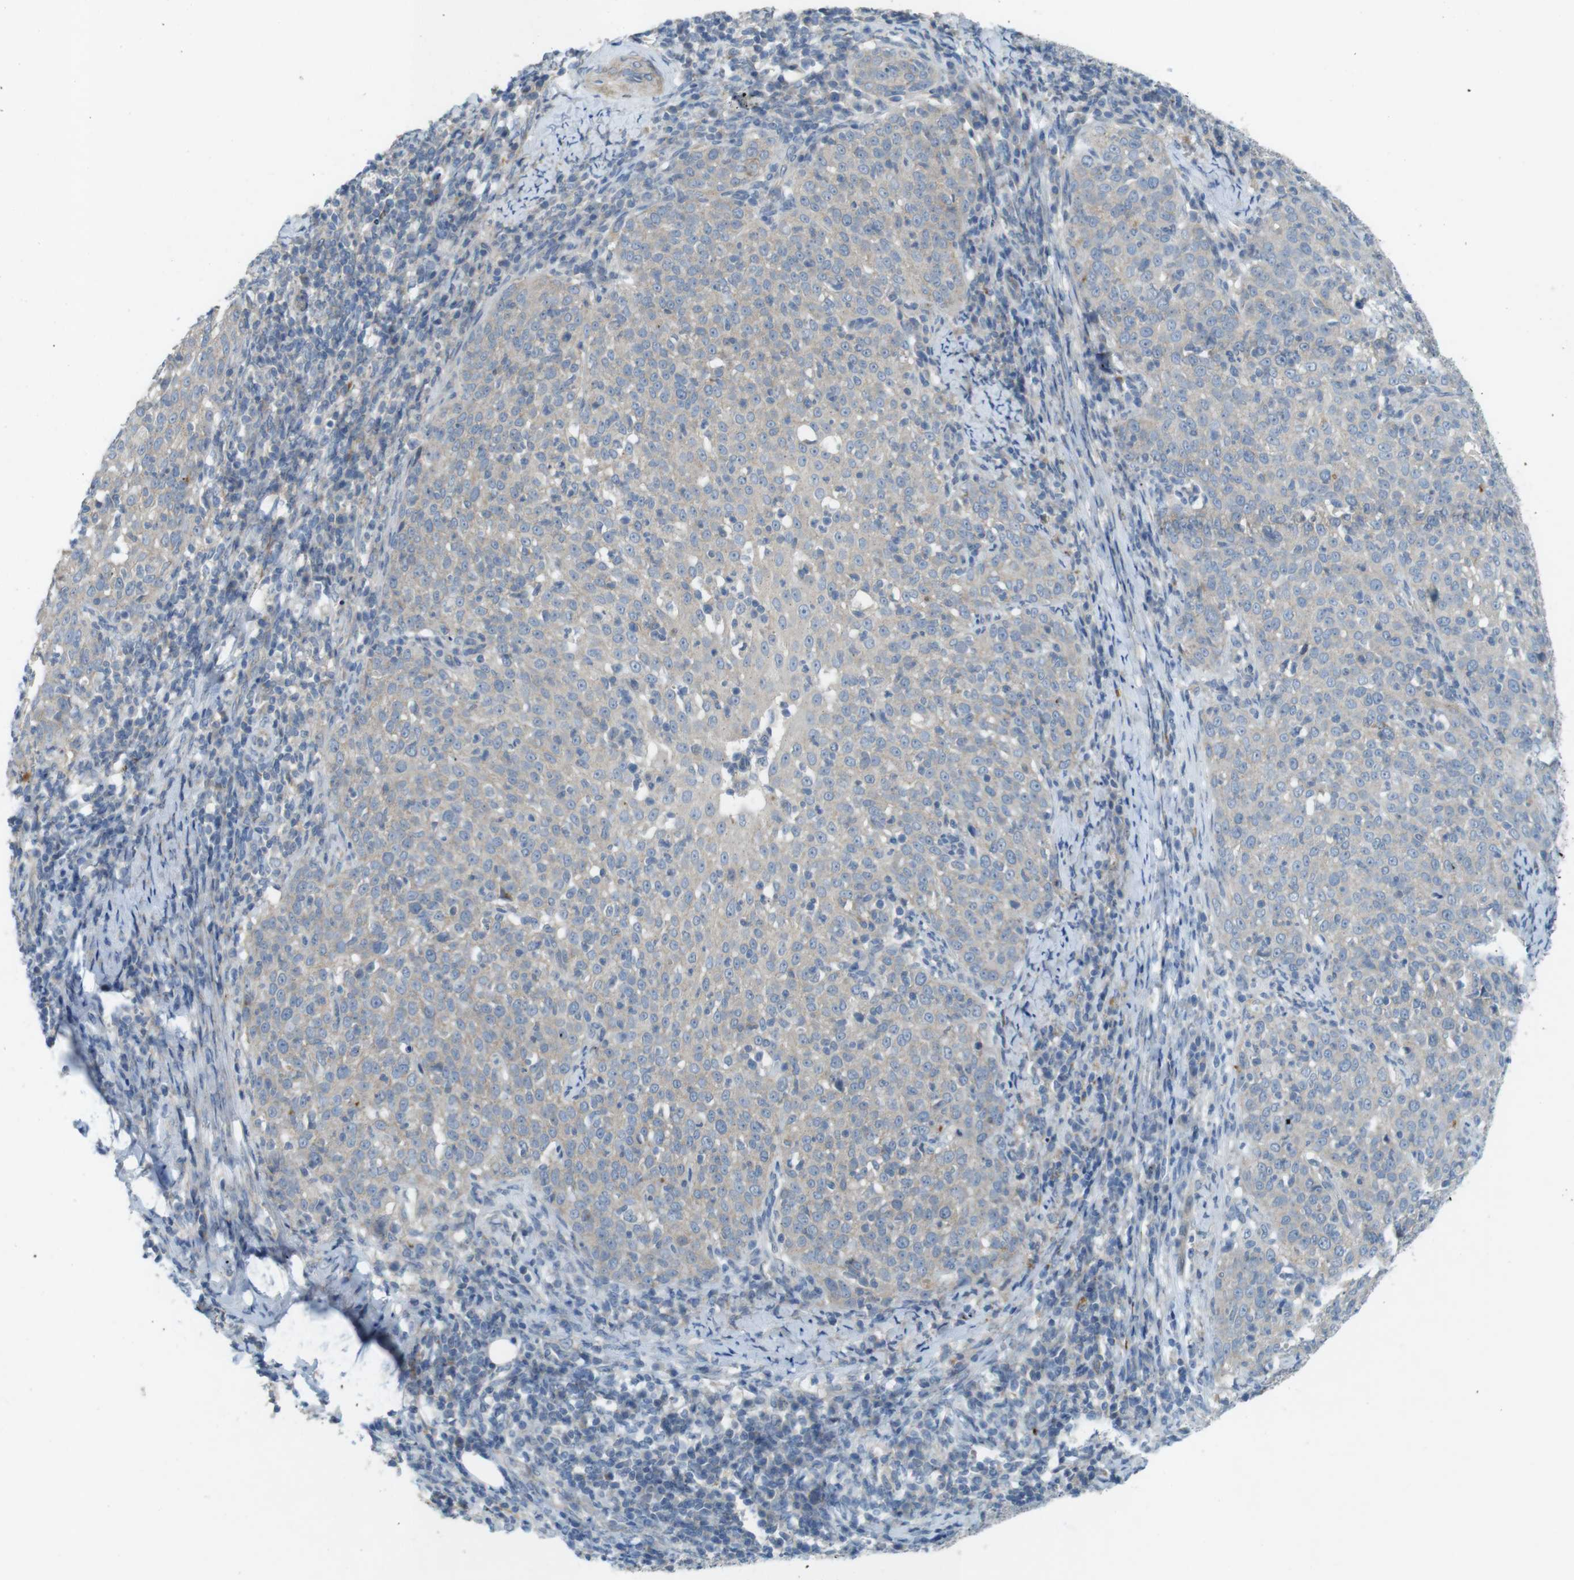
{"staining": {"intensity": "weak", "quantity": ">75%", "location": "cytoplasmic/membranous"}, "tissue": "cervical cancer", "cell_type": "Tumor cells", "image_type": "cancer", "snomed": [{"axis": "morphology", "description": "Squamous cell carcinoma, NOS"}, {"axis": "topography", "description": "Cervix"}], "caption": "The immunohistochemical stain labels weak cytoplasmic/membranous expression in tumor cells of cervical squamous cell carcinoma tissue.", "gene": "TYW1", "patient": {"sex": "female", "age": 51}}